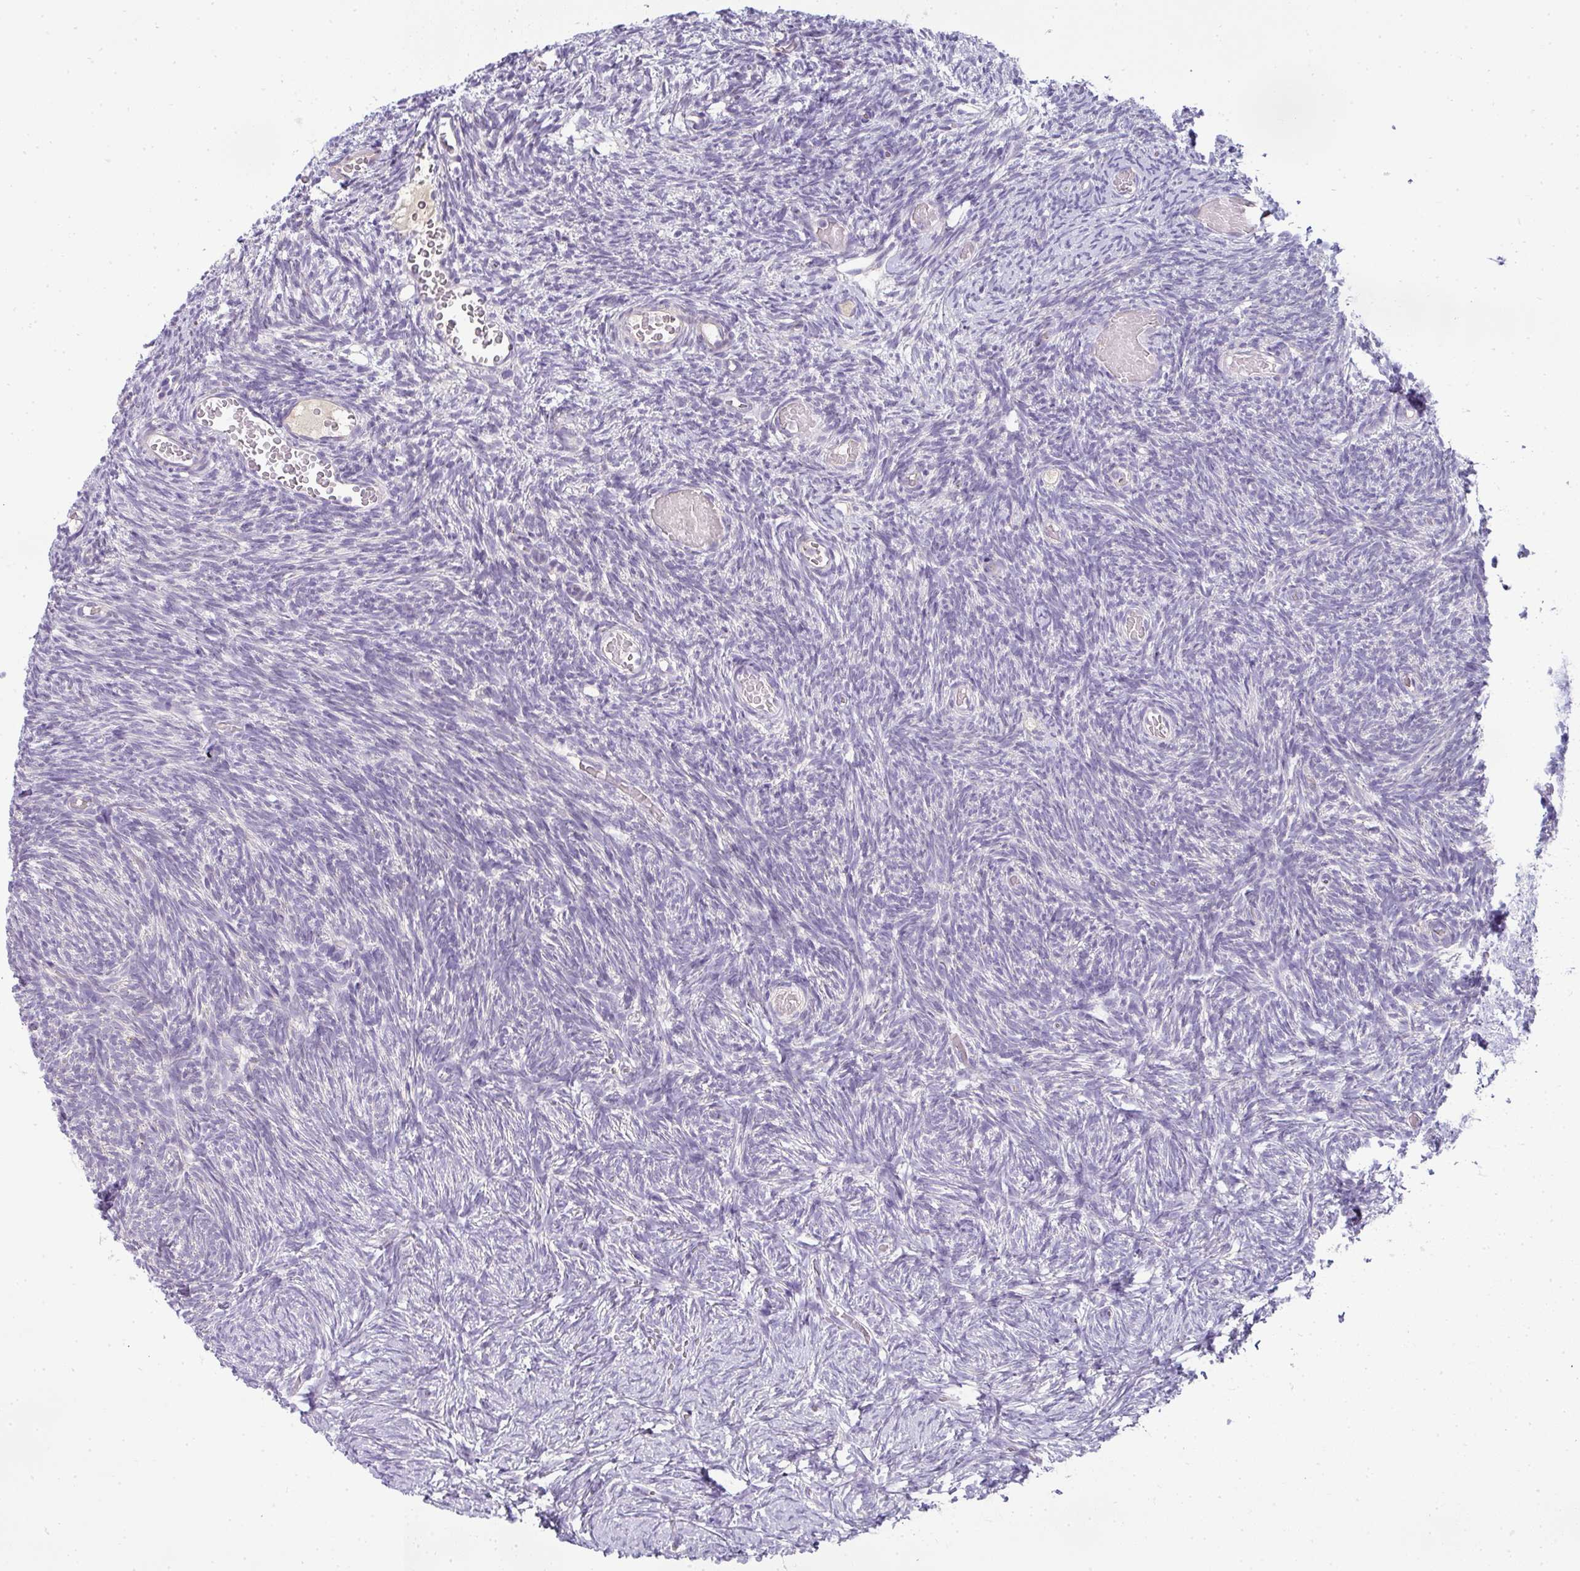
{"staining": {"intensity": "negative", "quantity": "none", "location": "none"}, "tissue": "ovary", "cell_type": "Ovarian stroma cells", "image_type": "normal", "snomed": [{"axis": "morphology", "description": "Normal tissue, NOS"}, {"axis": "topography", "description": "Ovary"}], "caption": "A high-resolution photomicrograph shows immunohistochemistry staining of unremarkable ovary, which reveals no significant positivity in ovarian stroma cells.", "gene": "ASXL3", "patient": {"sex": "female", "age": 39}}